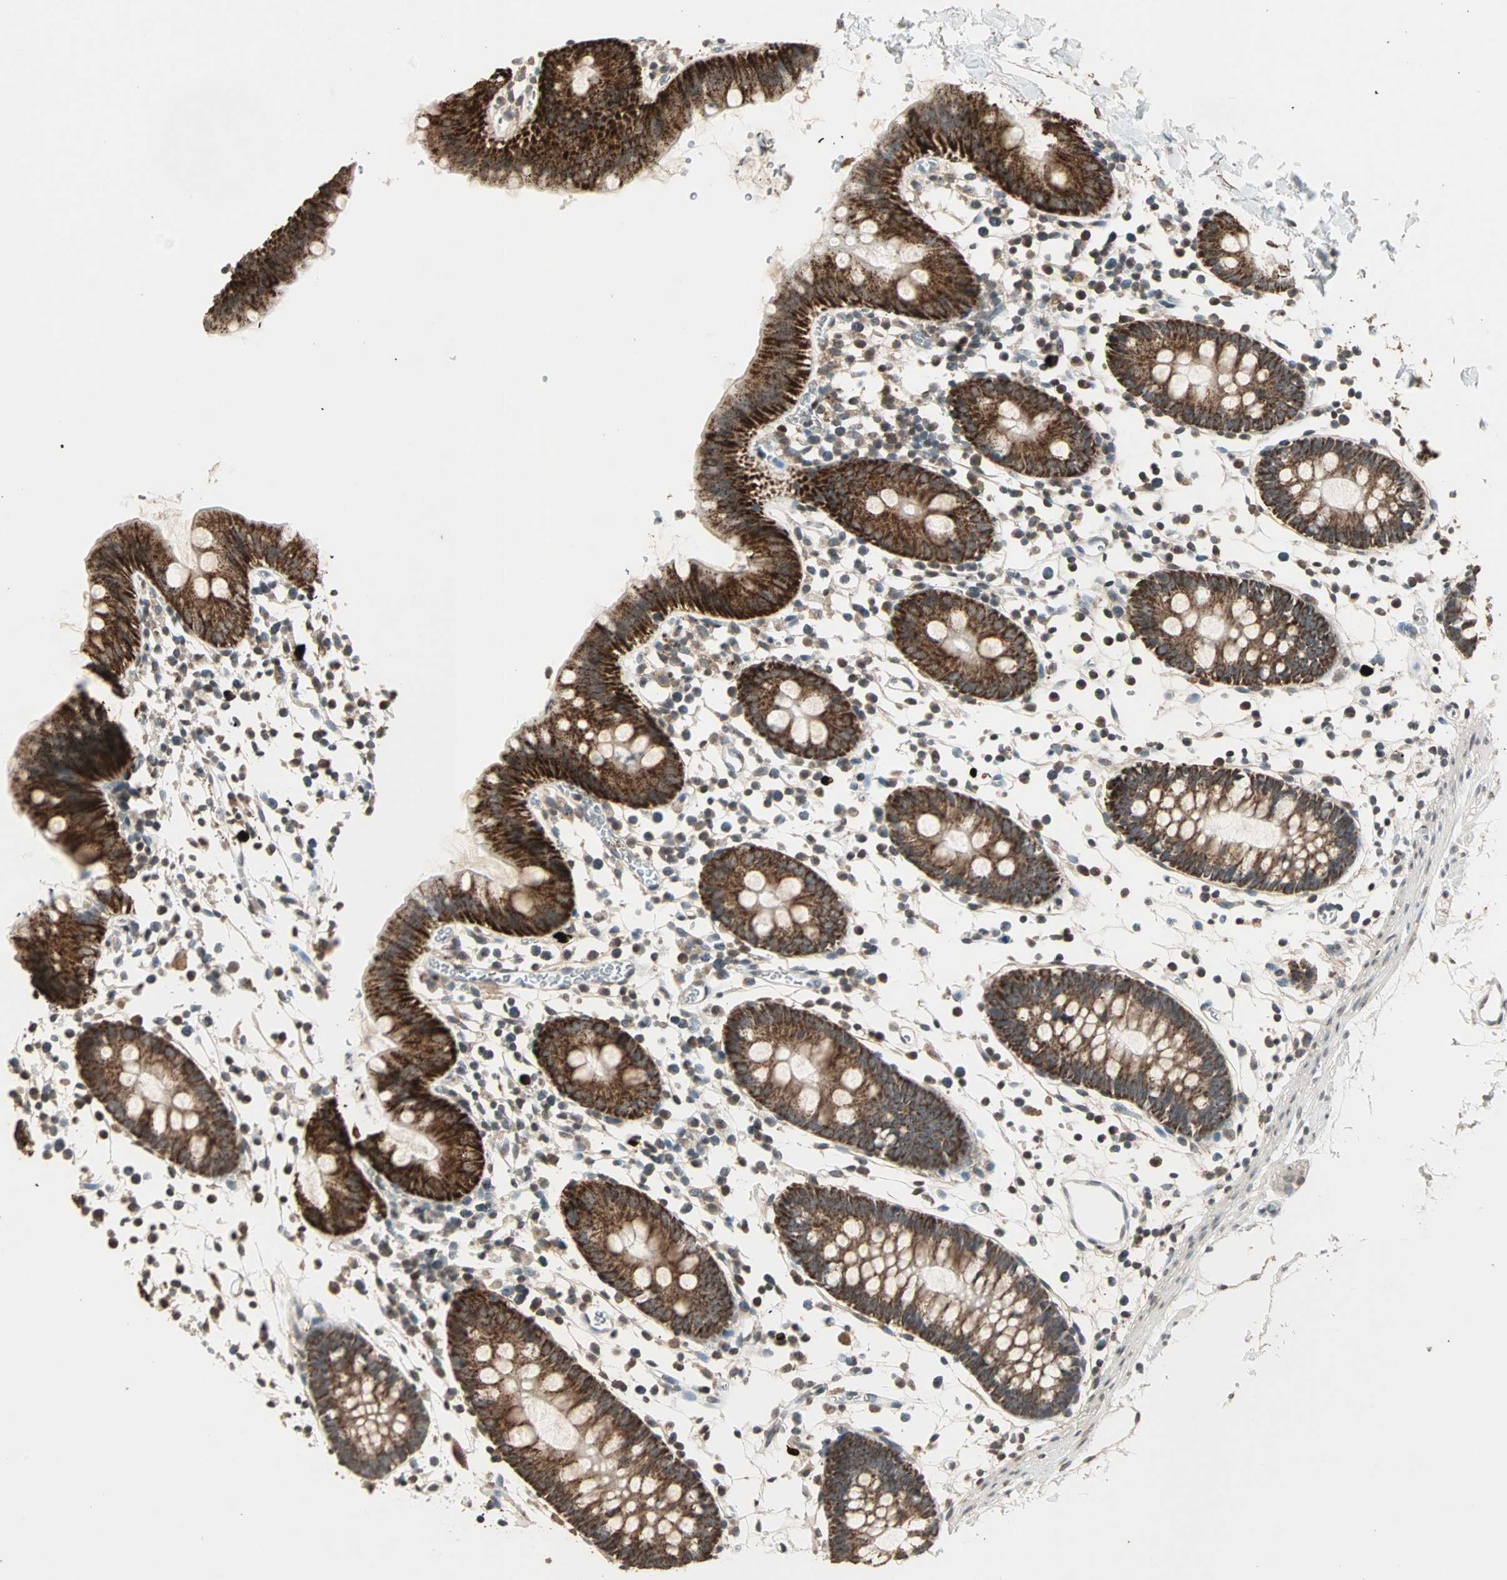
{"staining": {"intensity": "weak", "quantity": "25%-75%", "location": "cytoplasmic/membranous"}, "tissue": "colon", "cell_type": "Endothelial cells", "image_type": "normal", "snomed": [{"axis": "morphology", "description": "Normal tissue, NOS"}, {"axis": "topography", "description": "Colon"}], "caption": "Human colon stained with a brown dye demonstrates weak cytoplasmic/membranous positive staining in about 25%-75% of endothelial cells.", "gene": "PRELID1", "patient": {"sex": "male", "age": 14}}